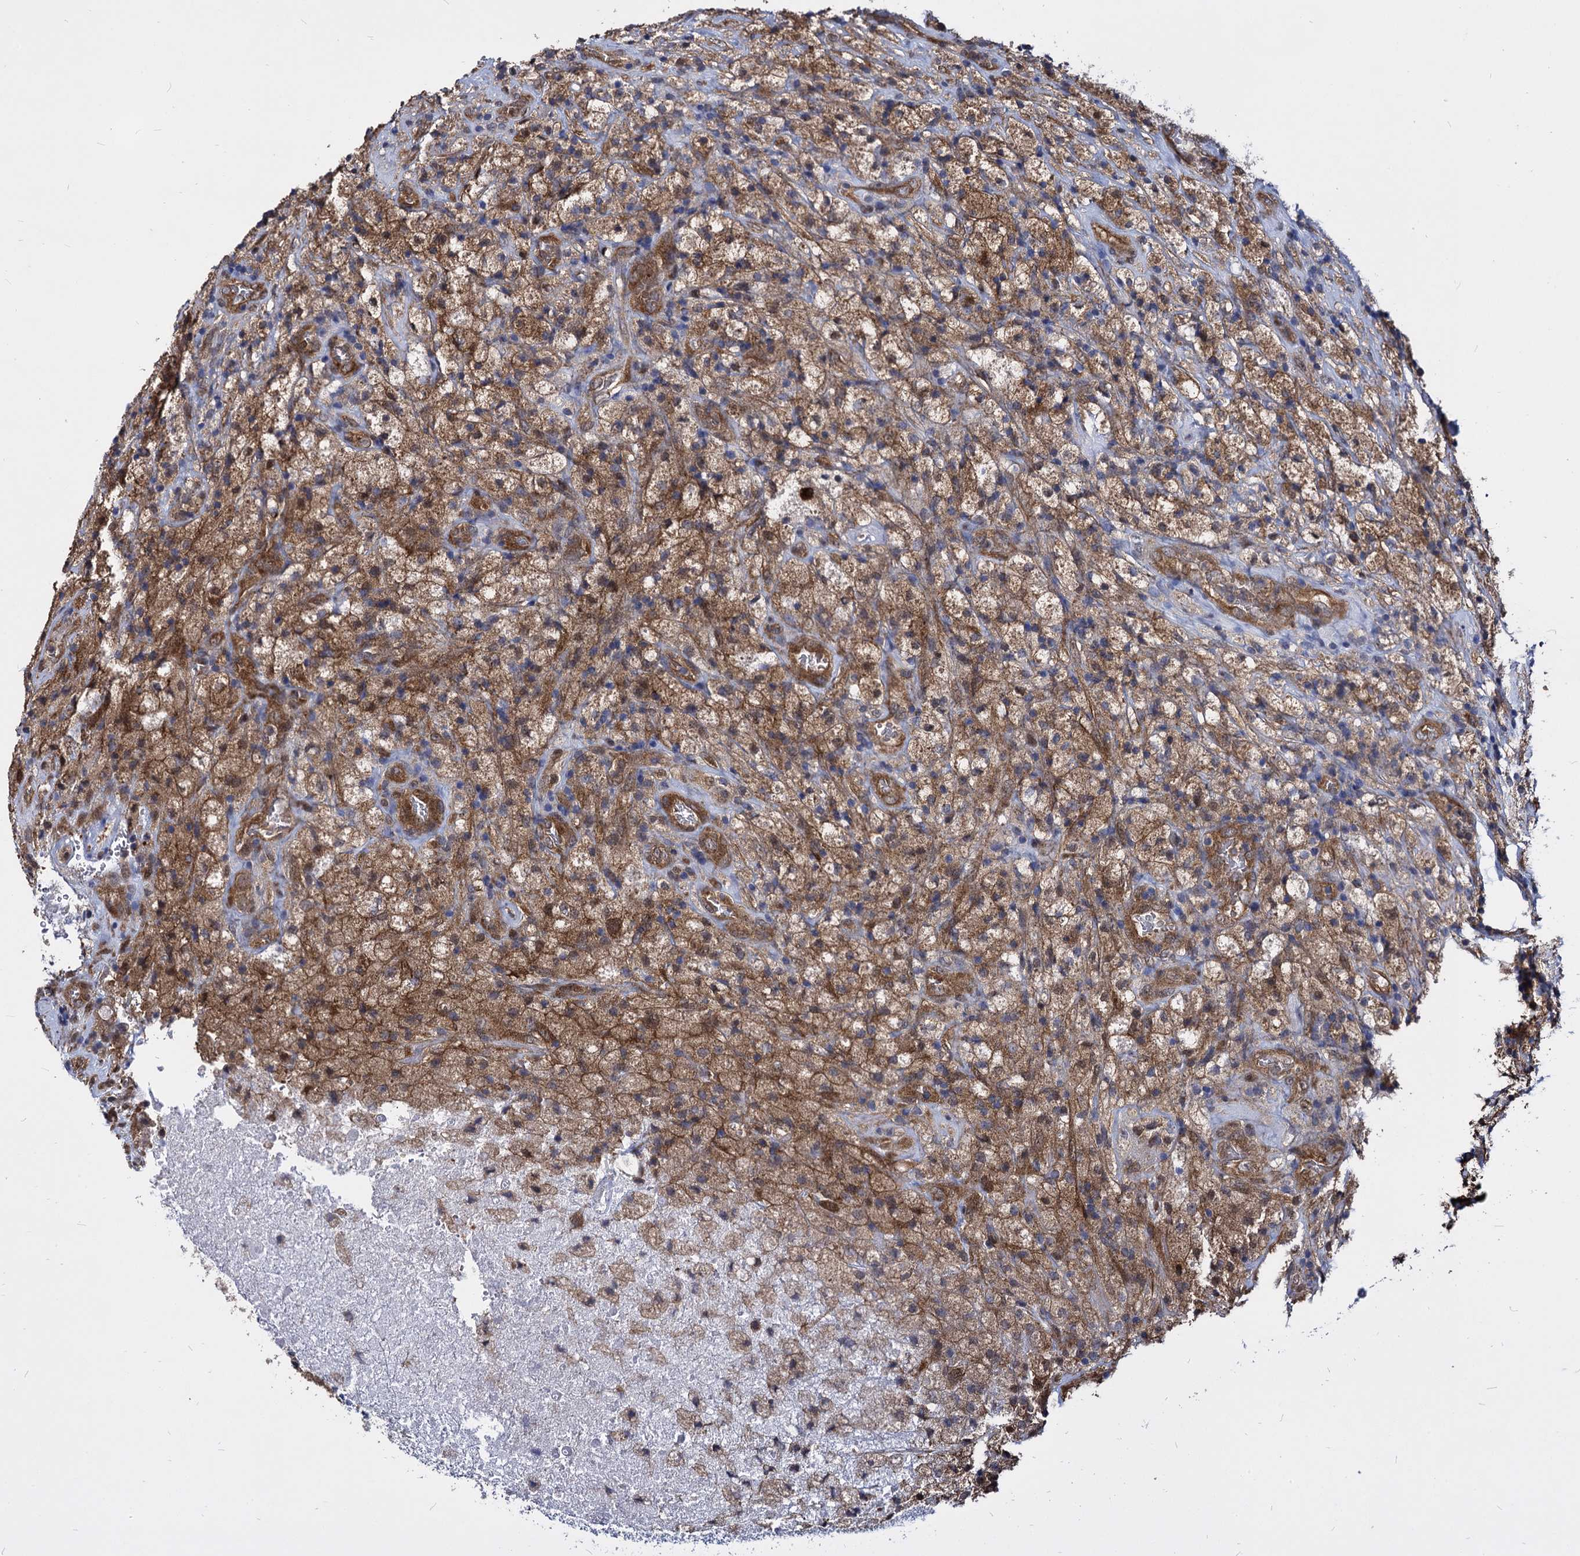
{"staining": {"intensity": "moderate", "quantity": ">75%", "location": "cytoplasmic/membranous"}, "tissue": "glioma", "cell_type": "Tumor cells", "image_type": "cancer", "snomed": [{"axis": "morphology", "description": "Glioma, malignant, High grade"}, {"axis": "topography", "description": "Brain"}], "caption": "Immunohistochemistry of malignant high-grade glioma shows medium levels of moderate cytoplasmic/membranous expression in about >75% of tumor cells.", "gene": "NME1", "patient": {"sex": "male", "age": 69}}